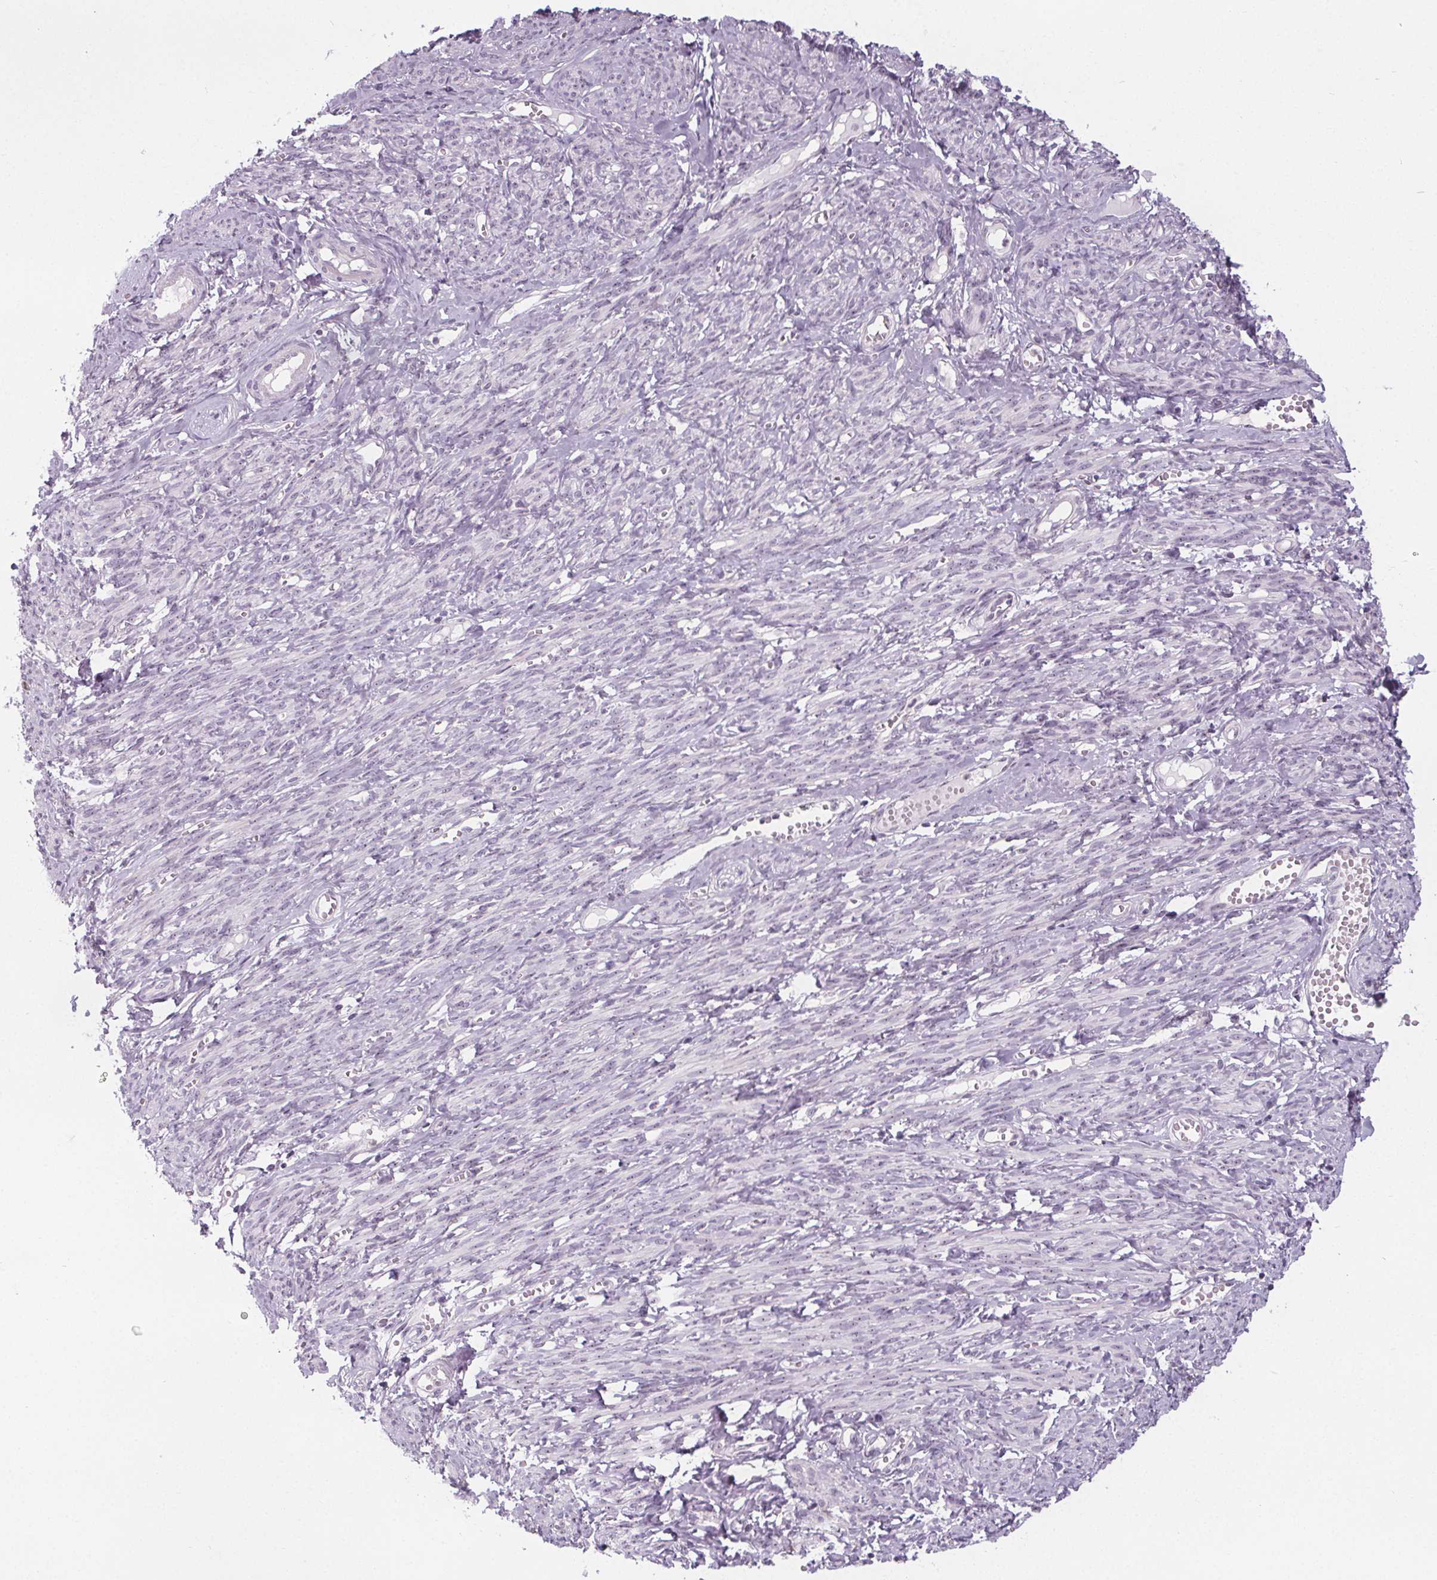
{"staining": {"intensity": "negative", "quantity": "none", "location": "none"}, "tissue": "smooth muscle", "cell_type": "Smooth muscle cells", "image_type": "normal", "snomed": [{"axis": "morphology", "description": "Normal tissue, NOS"}, {"axis": "topography", "description": "Smooth muscle"}], "caption": "An IHC photomicrograph of normal smooth muscle is shown. There is no staining in smooth muscle cells of smooth muscle.", "gene": "NOLC1", "patient": {"sex": "female", "age": 65}}